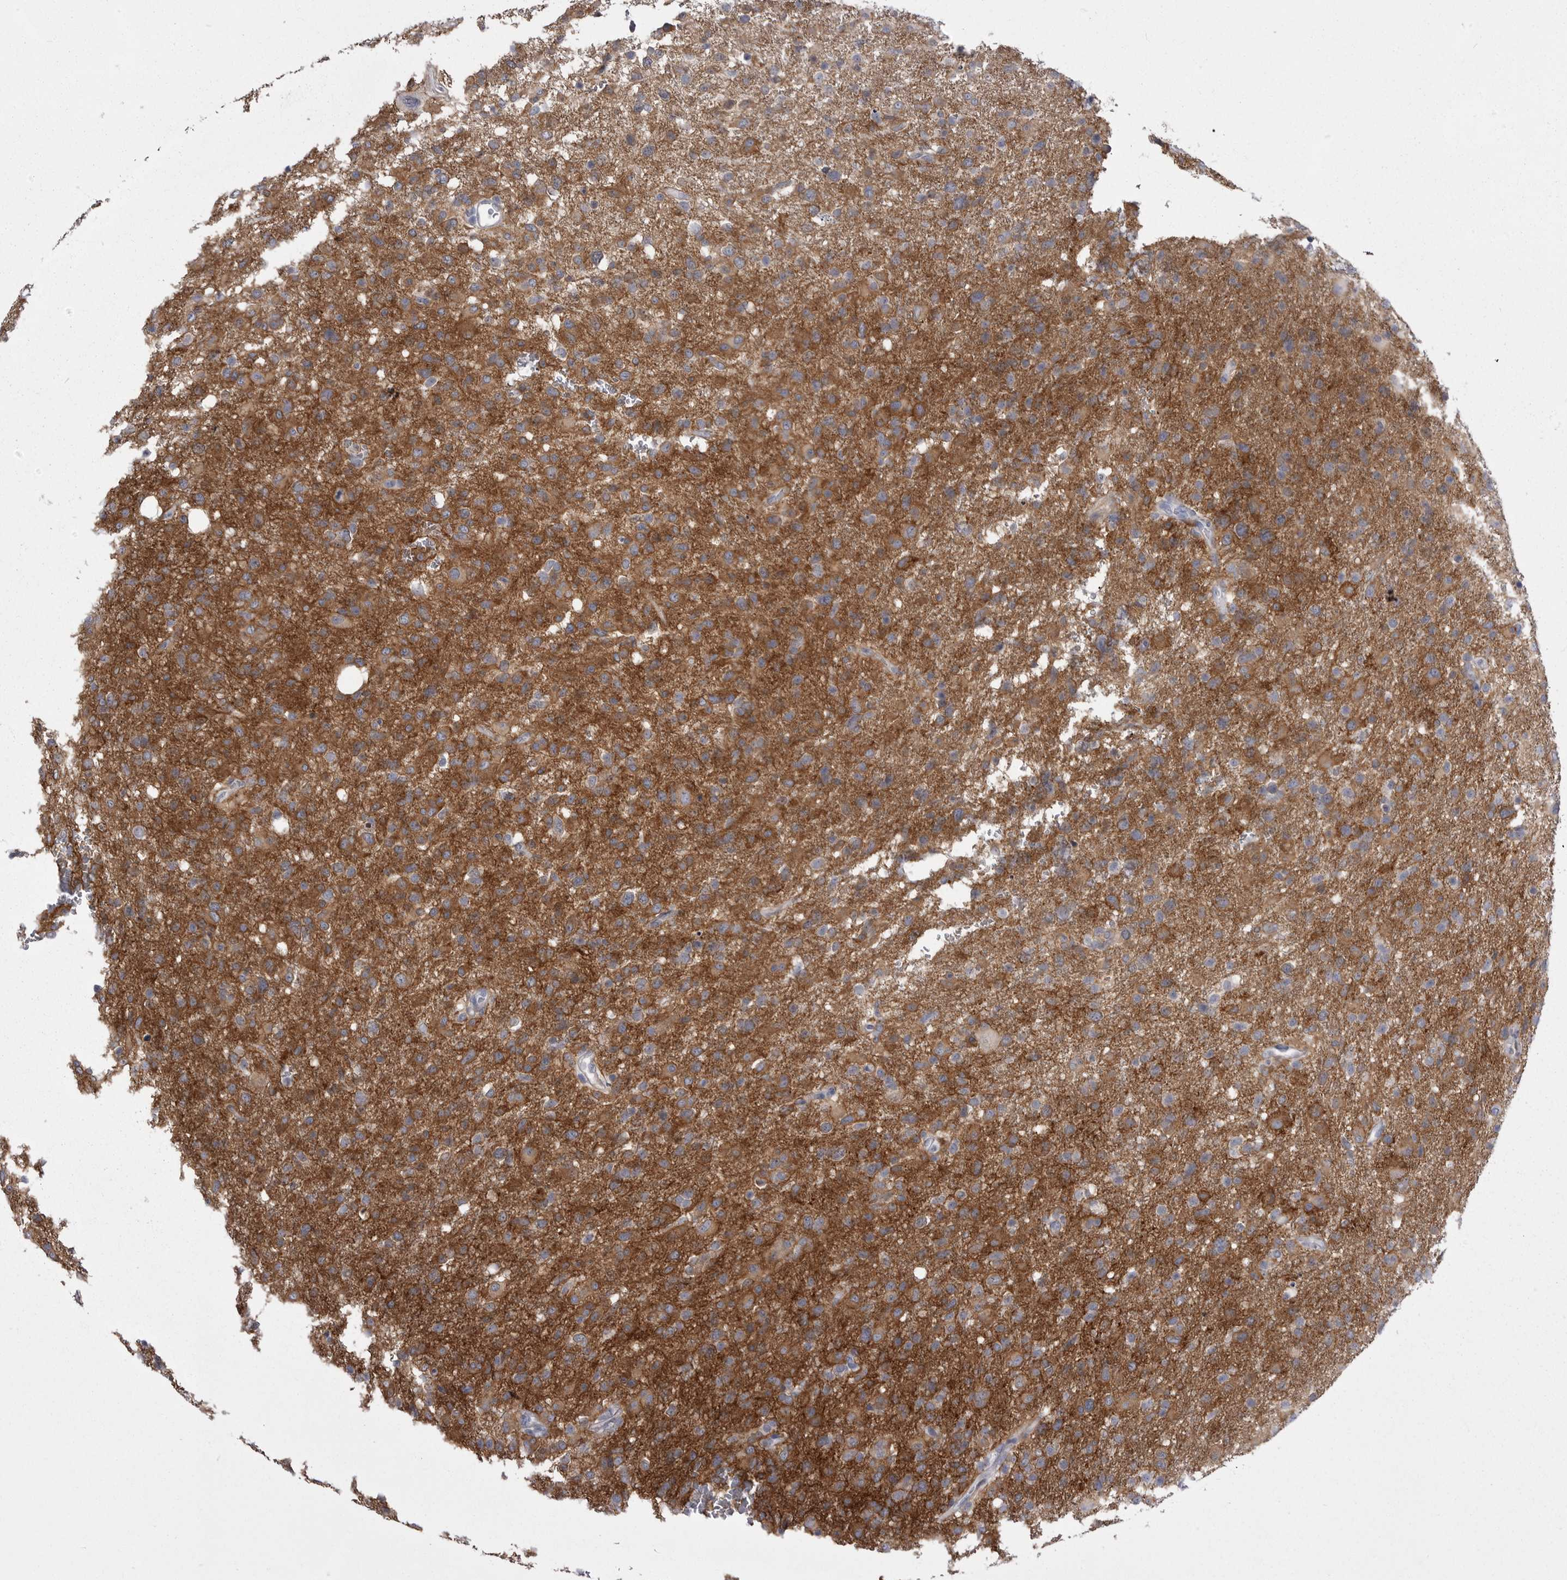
{"staining": {"intensity": "moderate", "quantity": "25%-75%", "location": "cytoplasmic/membranous"}, "tissue": "glioma", "cell_type": "Tumor cells", "image_type": "cancer", "snomed": [{"axis": "morphology", "description": "Glioma, malignant, High grade"}, {"axis": "topography", "description": "Brain"}], "caption": "A micrograph showing moderate cytoplasmic/membranous positivity in approximately 25%-75% of tumor cells in malignant high-grade glioma, as visualized by brown immunohistochemical staining.", "gene": "ANK2", "patient": {"sex": "female", "age": 57}}